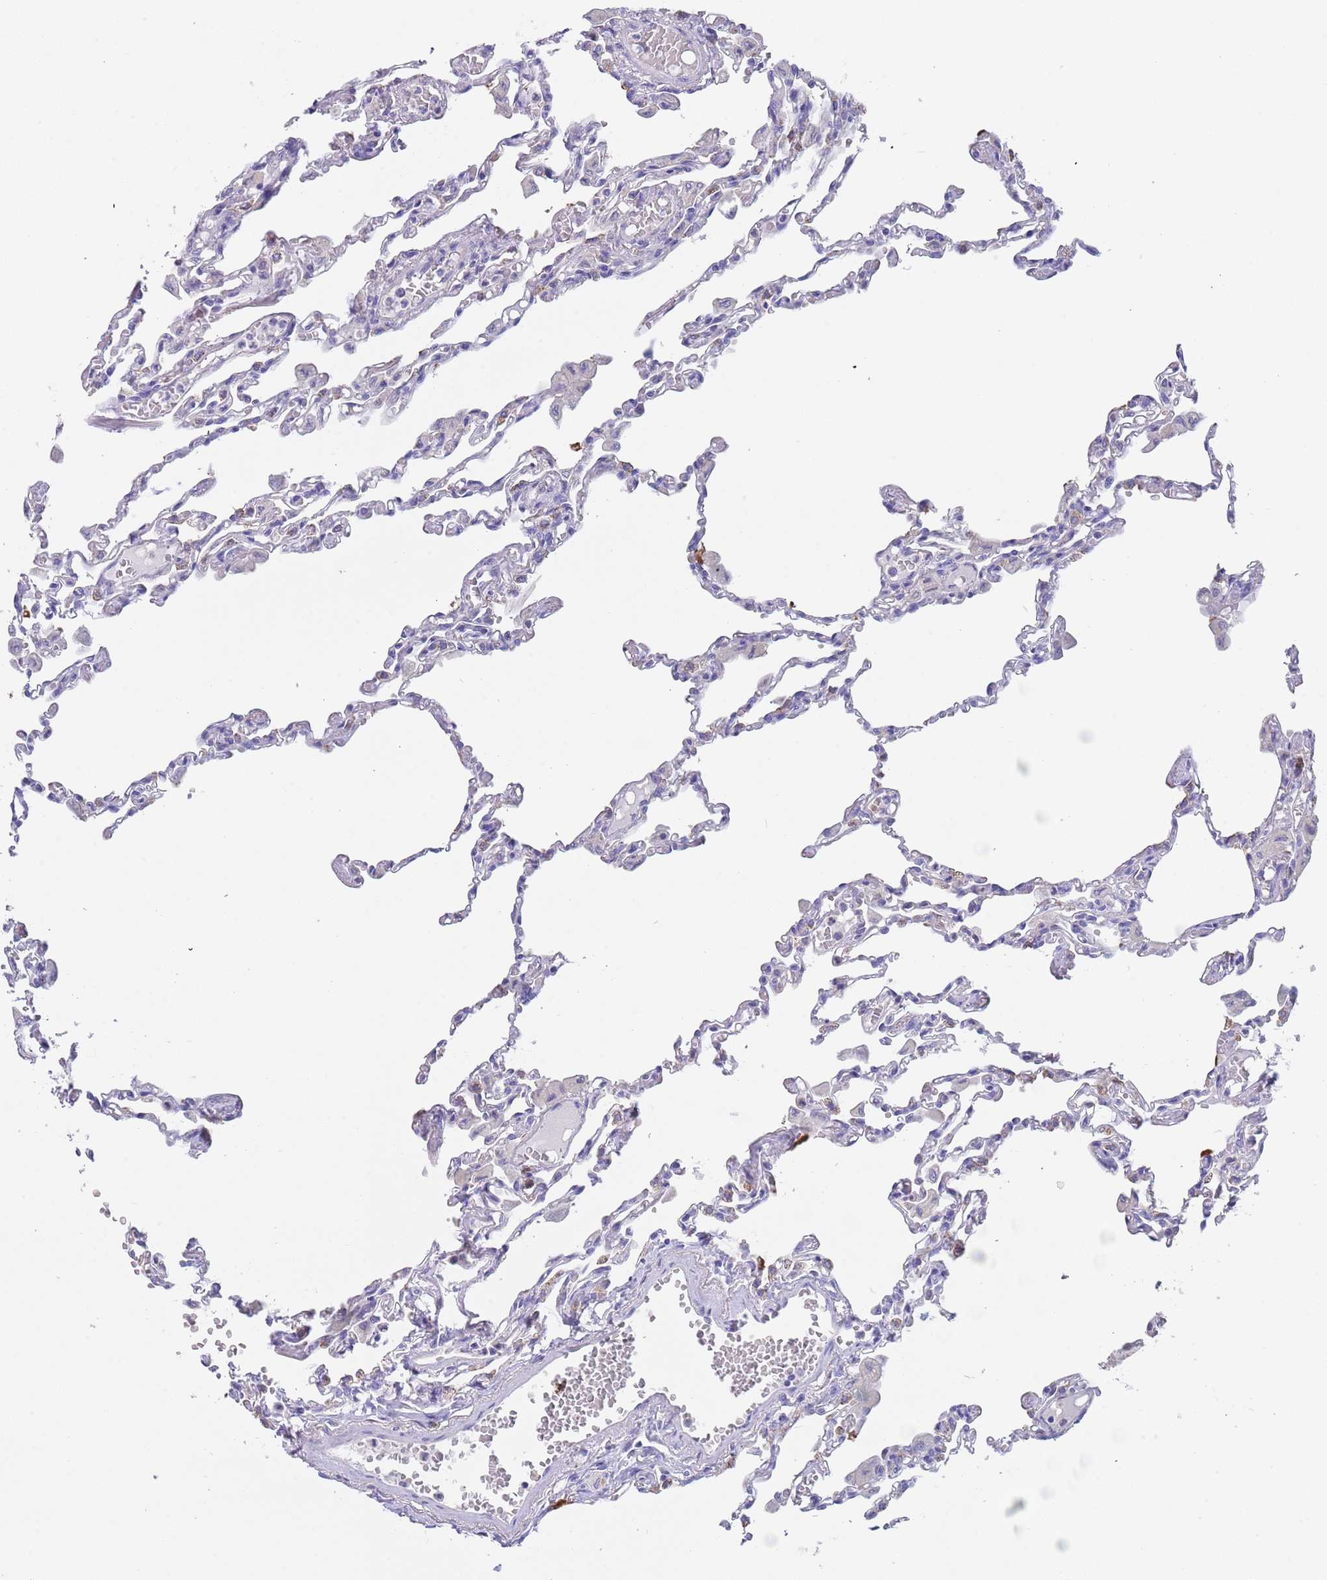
{"staining": {"intensity": "moderate", "quantity": "<25%", "location": "cytoplasmic/membranous"}, "tissue": "lung", "cell_type": "Alveolar cells", "image_type": "normal", "snomed": [{"axis": "morphology", "description": "Normal tissue, NOS"}, {"axis": "topography", "description": "Bronchus"}, {"axis": "topography", "description": "Lung"}], "caption": "Human lung stained with a brown dye reveals moderate cytoplasmic/membranous positive positivity in approximately <25% of alveolar cells.", "gene": "TYW1B", "patient": {"sex": "female", "age": 49}}